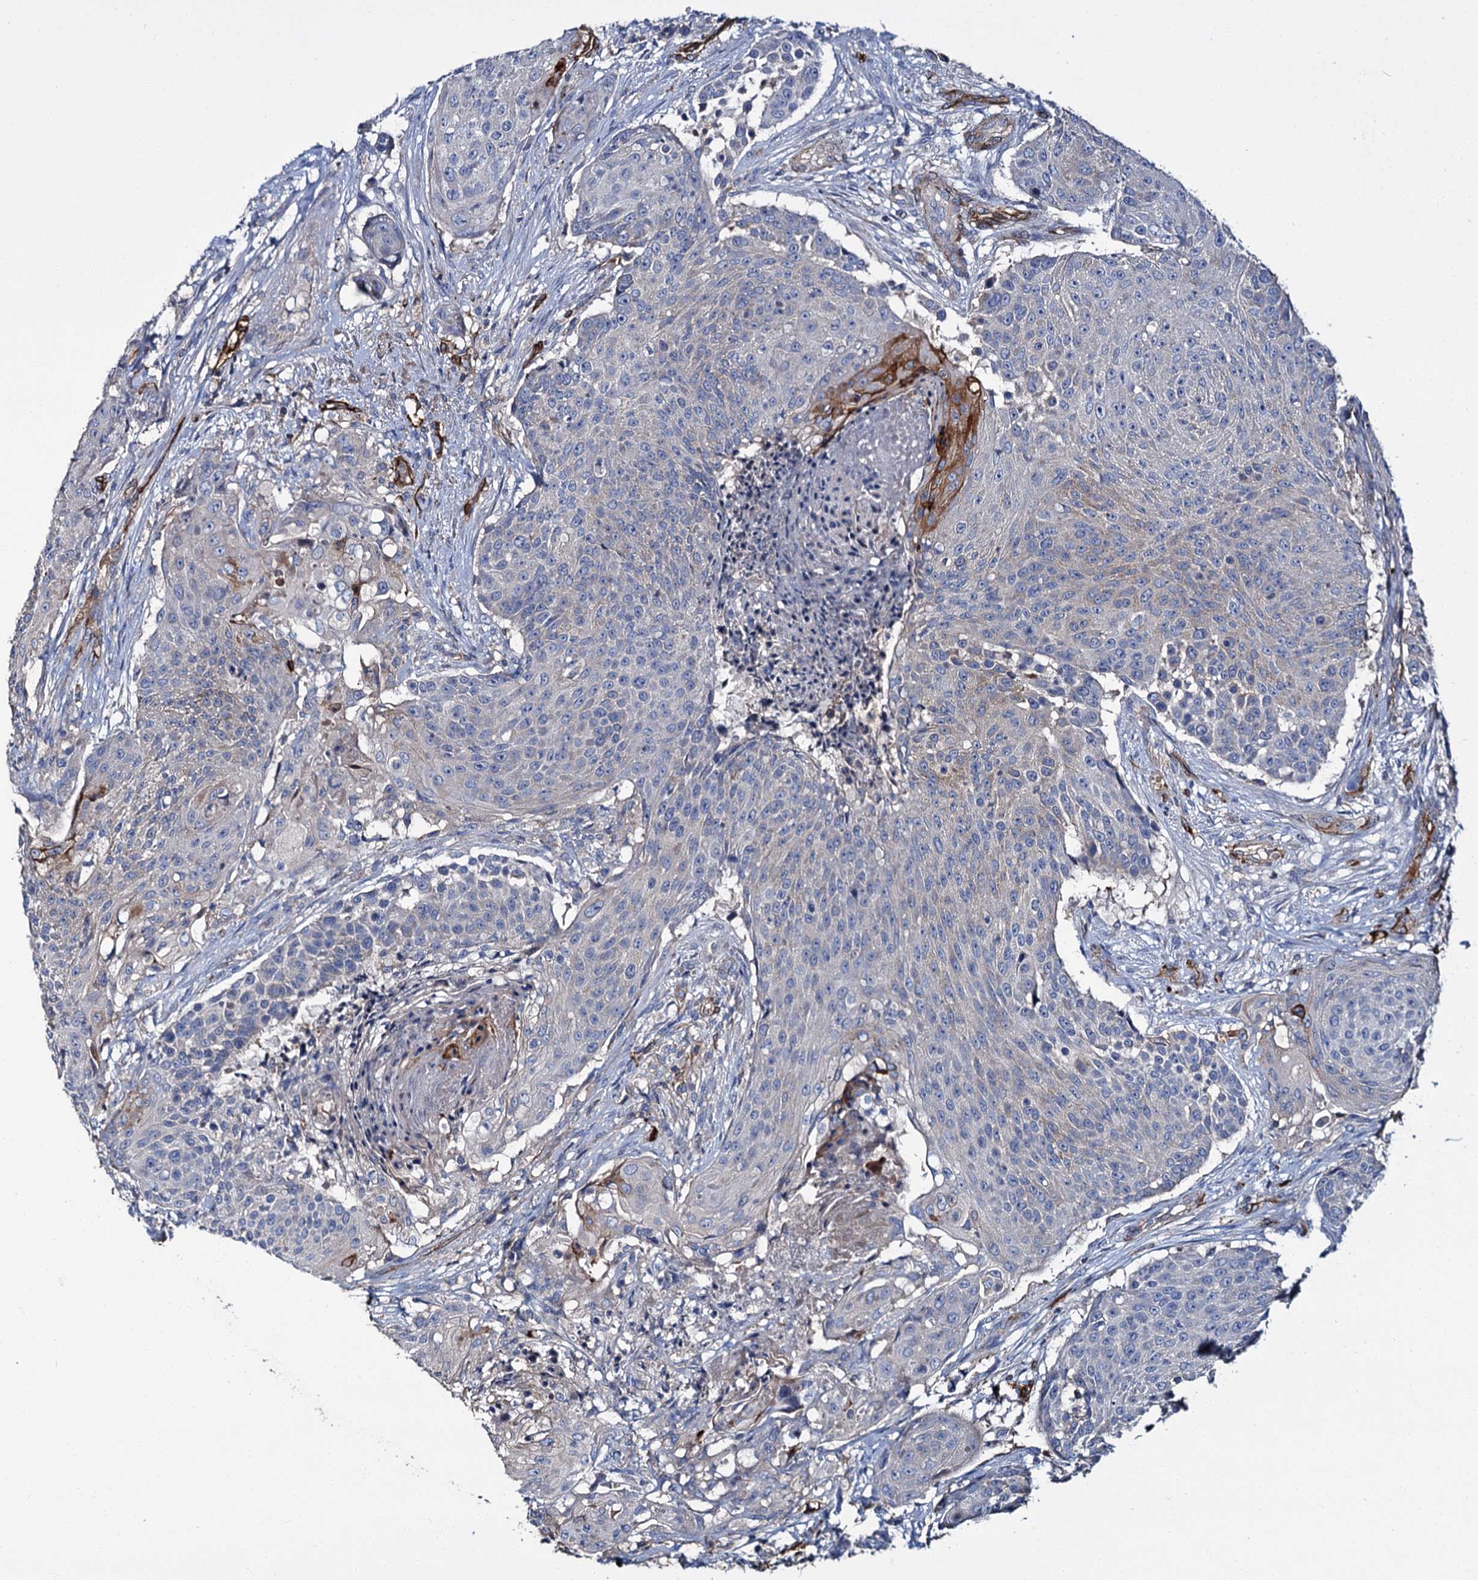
{"staining": {"intensity": "negative", "quantity": "none", "location": "none"}, "tissue": "urothelial cancer", "cell_type": "Tumor cells", "image_type": "cancer", "snomed": [{"axis": "morphology", "description": "Urothelial carcinoma, High grade"}, {"axis": "topography", "description": "Urinary bladder"}], "caption": "The immunohistochemistry (IHC) micrograph has no significant positivity in tumor cells of urothelial carcinoma (high-grade) tissue. Brightfield microscopy of immunohistochemistry stained with DAB (3,3'-diaminobenzidine) (brown) and hematoxylin (blue), captured at high magnification.", "gene": "CACNA1C", "patient": {"sex": "female", "age": 63}}